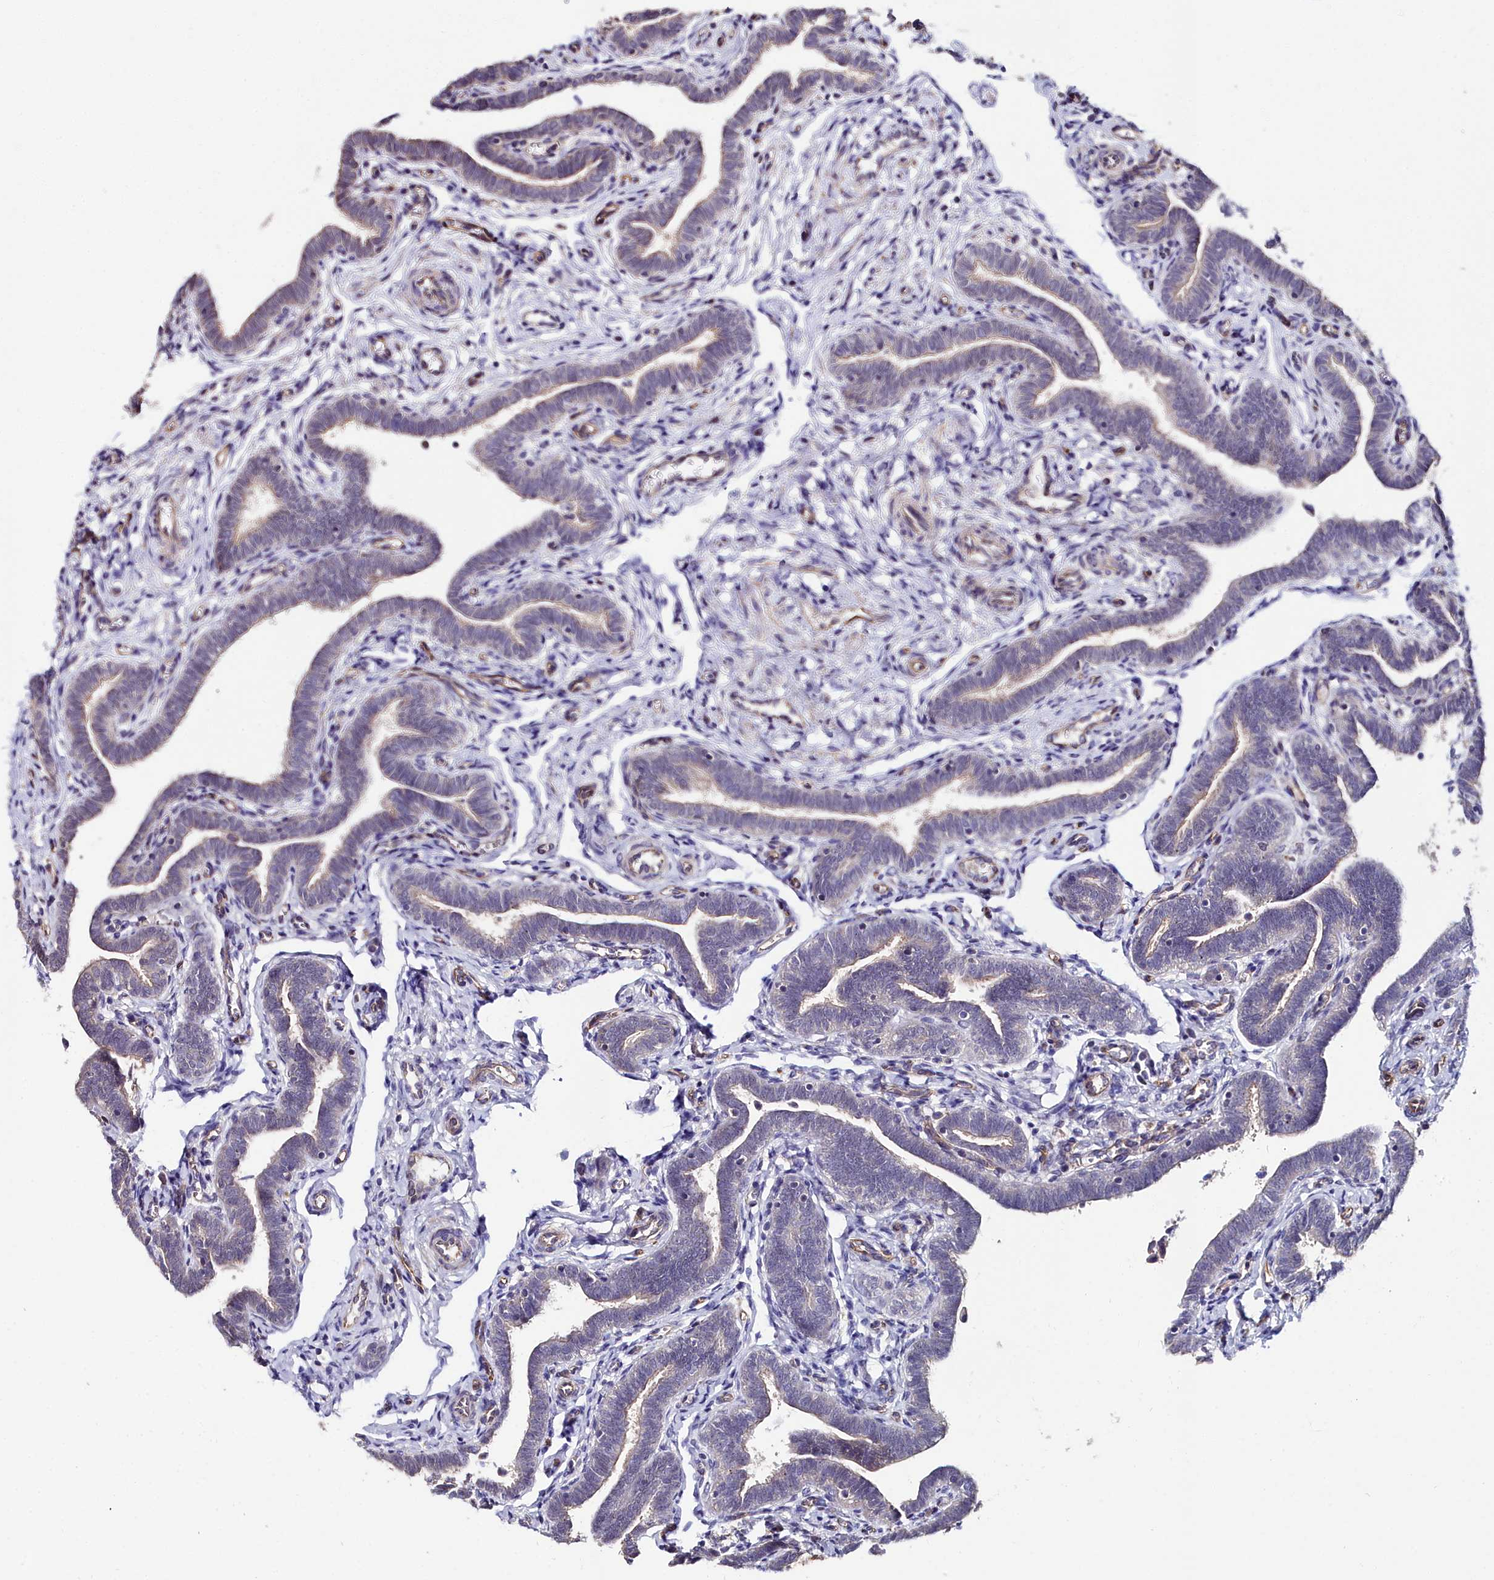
{"staining": {"intensity": "weak", "quantity": "<25%", "location": "cytoplasmic/membranous"}, "tissue": "fallopian tube", "cell_type": "Glandular cells", "image_type": "normal", "snomed": [{"axis": "morphology", "description": "Normal tissue, NOS"}, {"axis": "topography", "description": "Fallopian tube"}], "caption": "High power microscopy photomicrograph of an immunohistochemistry (IHC) image of benign fallopian tube, revealing no significant staining in glandular cells. Nuclei are stained in blue.", "gene": "C4orf19", "patient": {"sex": "female", "age": 36}}